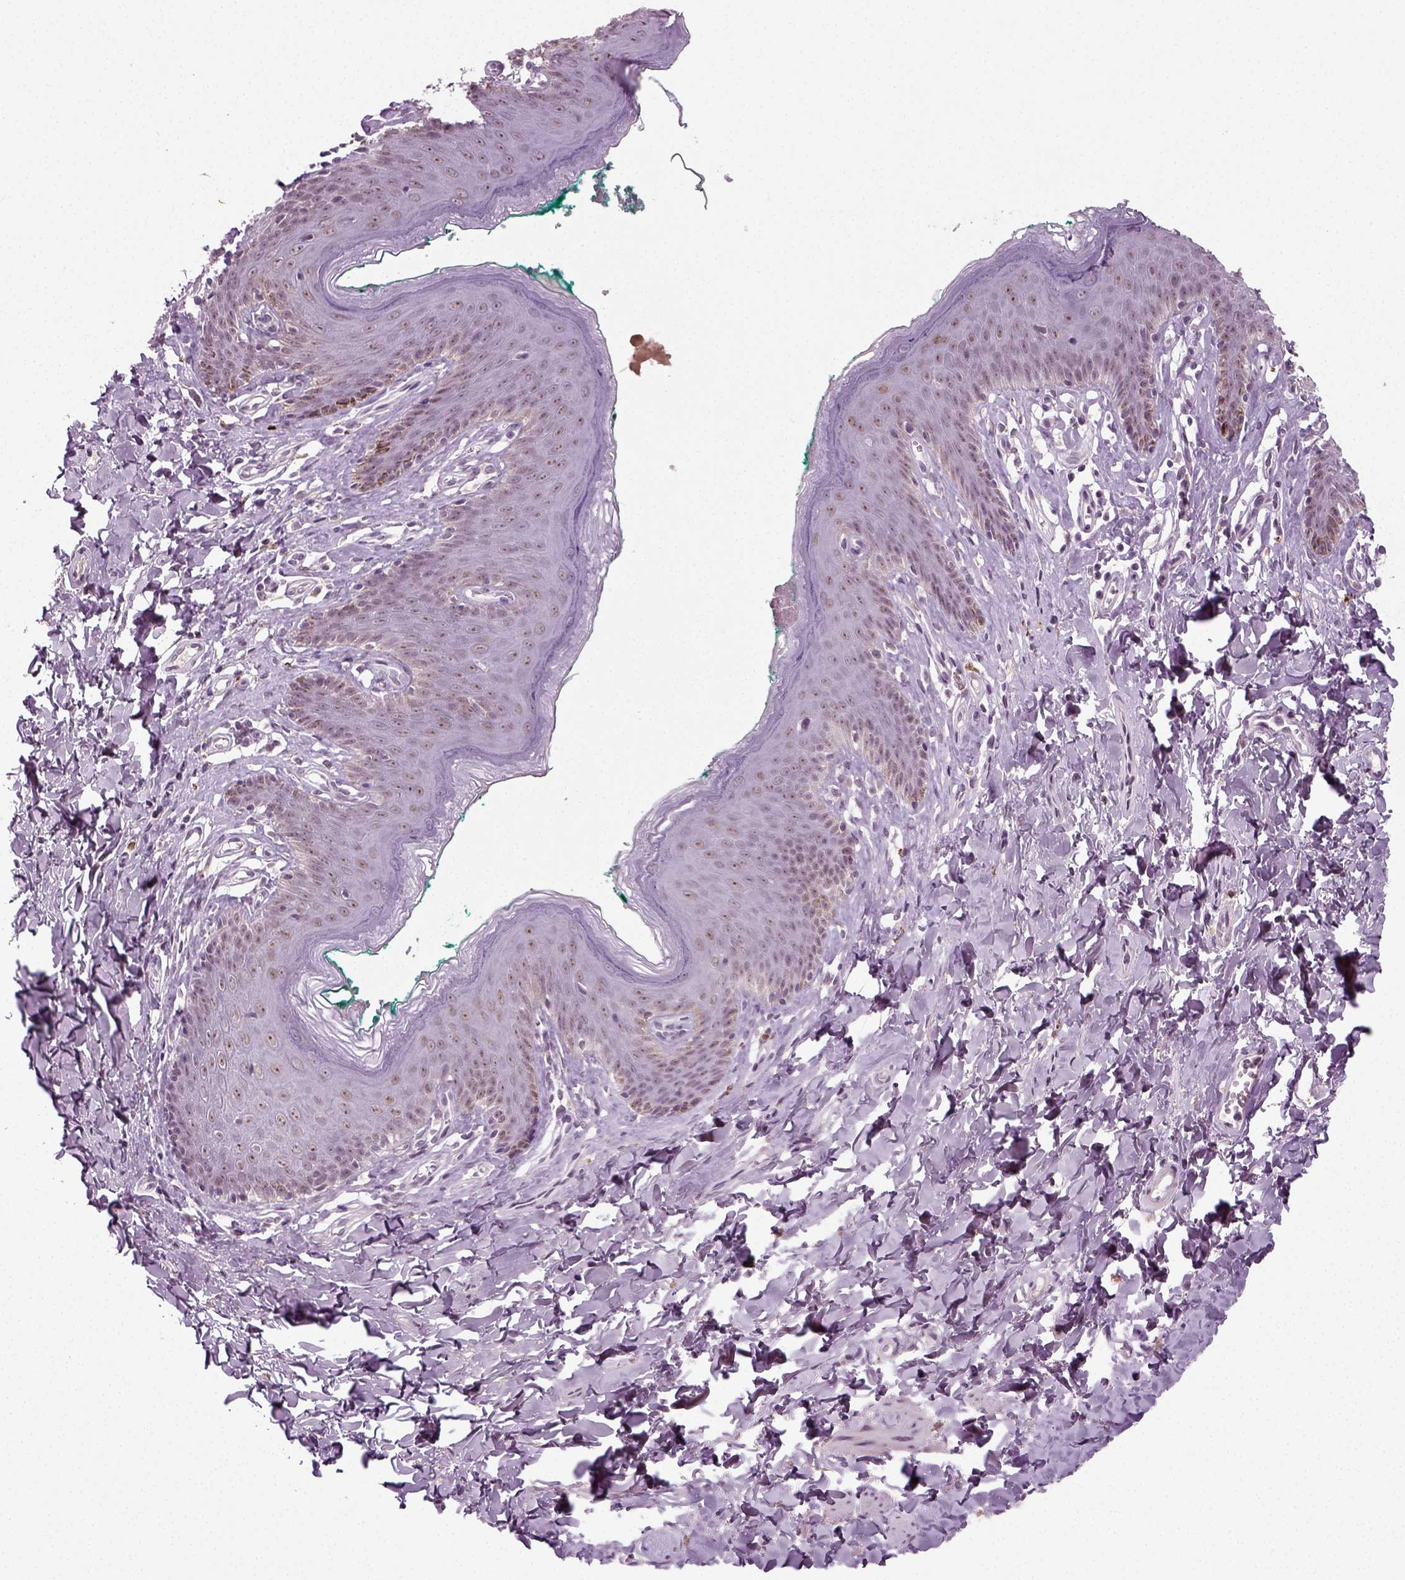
{"staining": {"intensity": "moderate", "quantity": "<25%", "location": "nuclear"}, "tissue": "skin", "cell_type": "Epidermal cells", "image_type": "normal", "snomed": [{"axis": "morphology", "description": "Normal tissue, NOS"}, {"axis": "topography", "description": "Vulva"}], "caption": "A brown stain shows moderate nuclear expression of a protein in epidermal cells of normal skin. Using DAB (3,3'-diaminobenzidine) (brown) and hematoxylin (blue) stains, captured at high magnification using brightfield microscopy.", "gene": "SYNGAP1", "patient": {"sex": "female", "age": 66}}